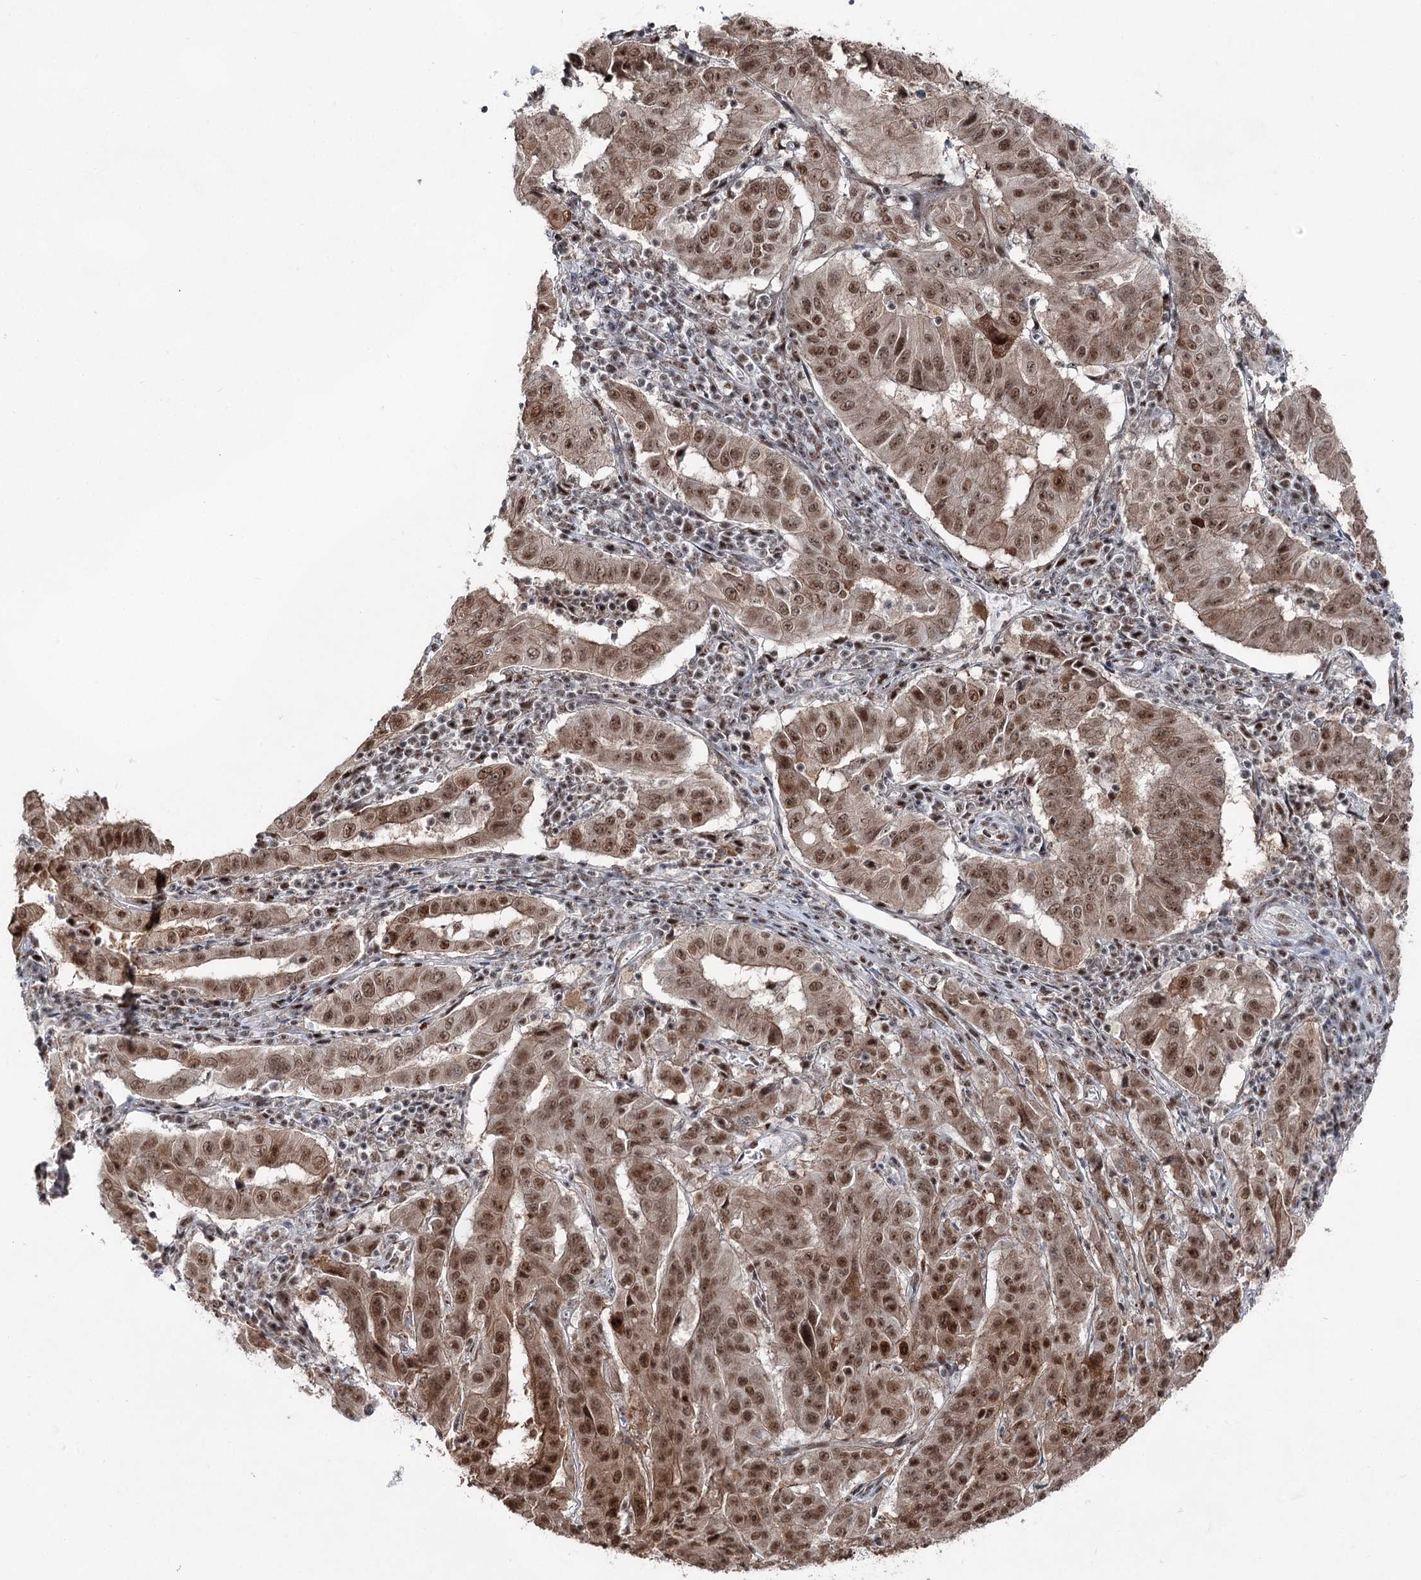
{"staining": {"intensity": "moderate", "quantity": ">75%", "location": "cytoplasmic/membranous,nuclear"}, "tissue": "pancreatic cancer", "cell_type": "Tumor cells", "image_type": "cancer", "snomed": [{"axis": "morphology", "description": "Adenocarcinoma, NOS"}, {"axis": "topography", "description": "Pancreas"}], "caption": "Approximately >75% of tumor cells in pancreatic cancer (adenocarcinoma) demonstrate moderate cytoplasmic/membranous and nuclear protein positivity as visualized by brown immunohistochemical staining.", "gene": "ZCCHC8", "patient": {"sex": "male", "age": 63}}